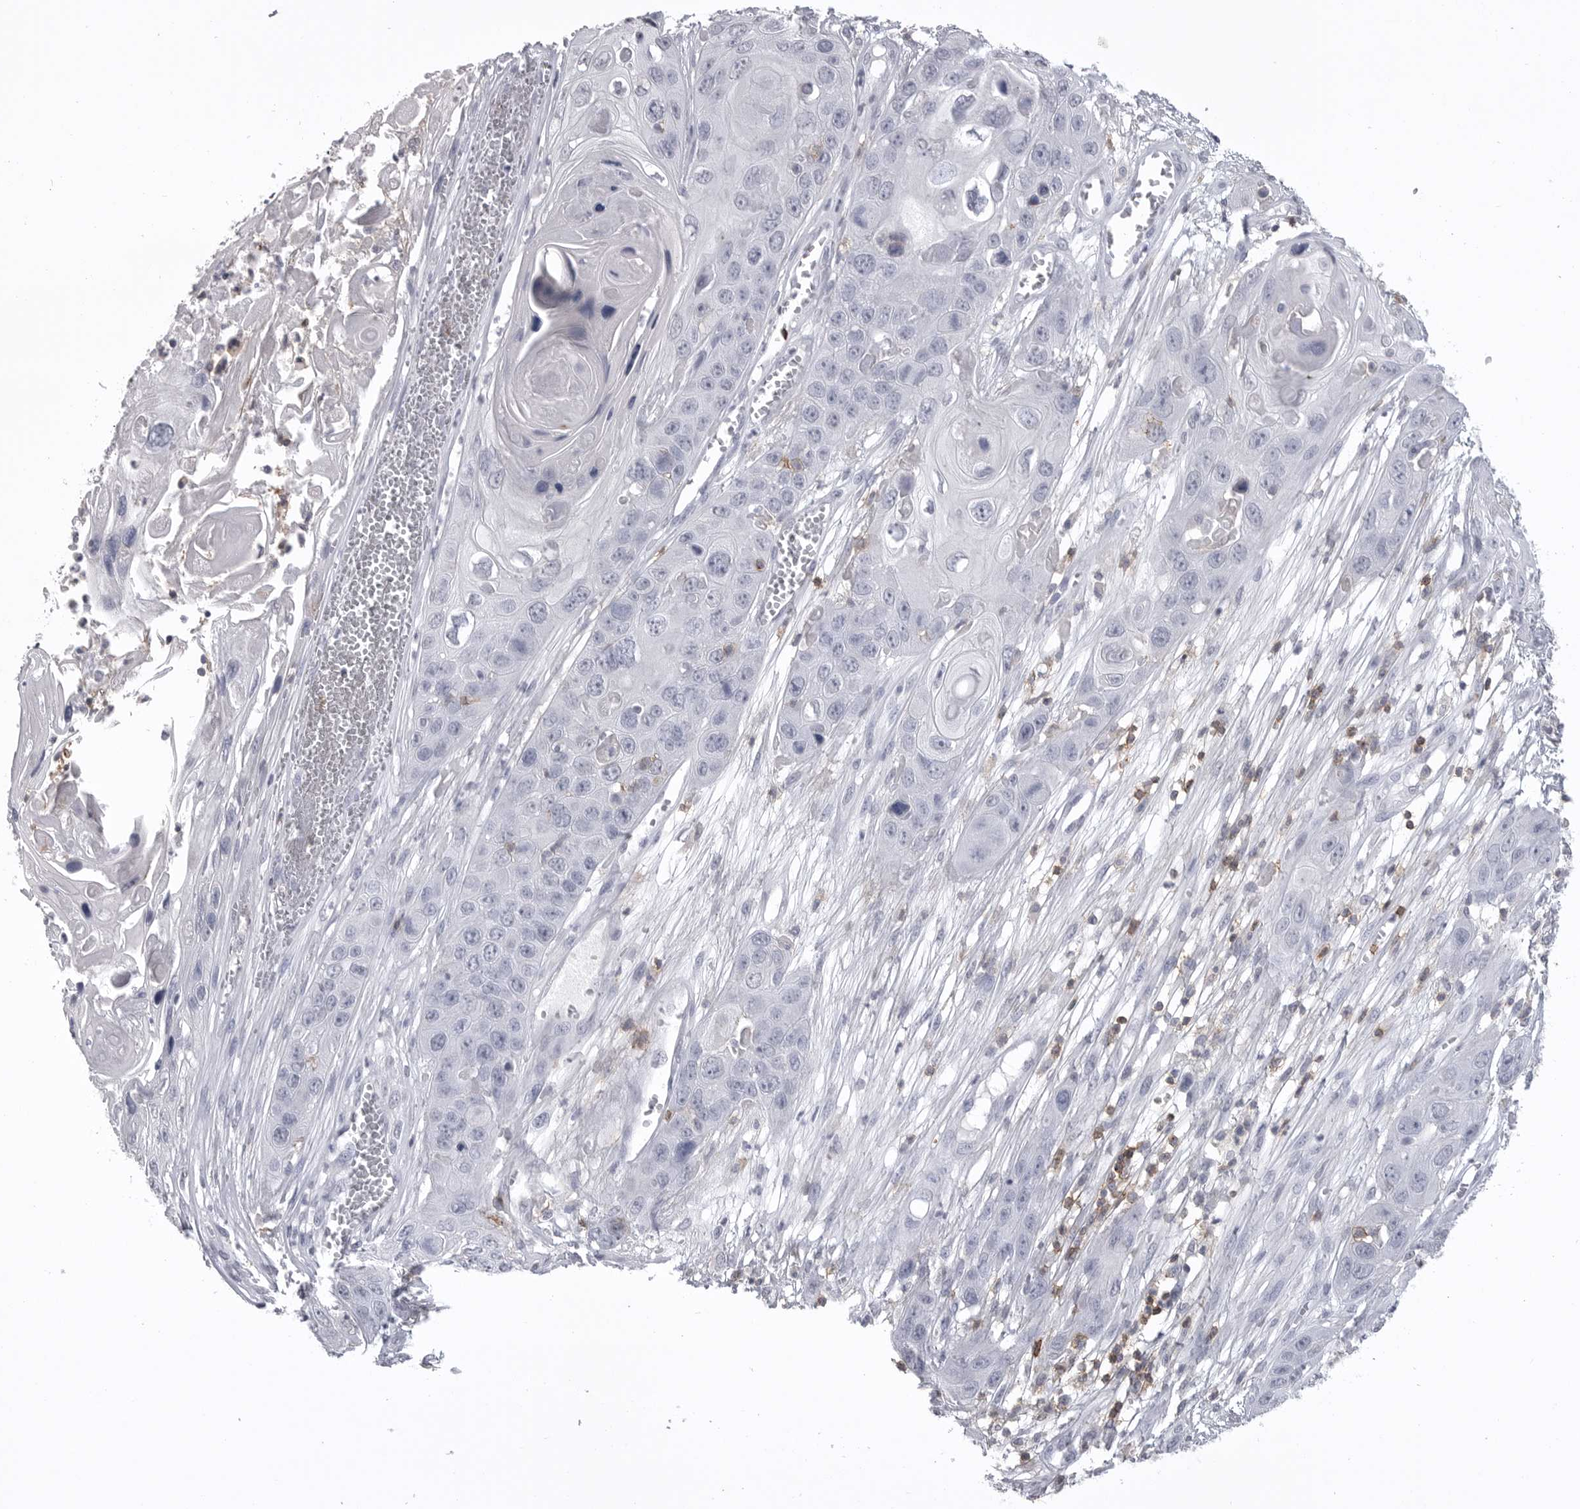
{"staining": {"intensity": "negative", "quantity": "none", "location": "none"}, "tissue": "skin cancer", "cell_type": "Tumor cells", "image_type": "cancer", "snomed": [{"axis": "morphology", "description": "Squamous cell carcinoma, NOS"}, {"axis": "topography", "description": "Skin"}], "caption": "Tumor cells are negative for protein expression in human squamous cell carcinoma (skin).", "gene": "ITGAL", "patient": {"sex": "male", "age": 55}}